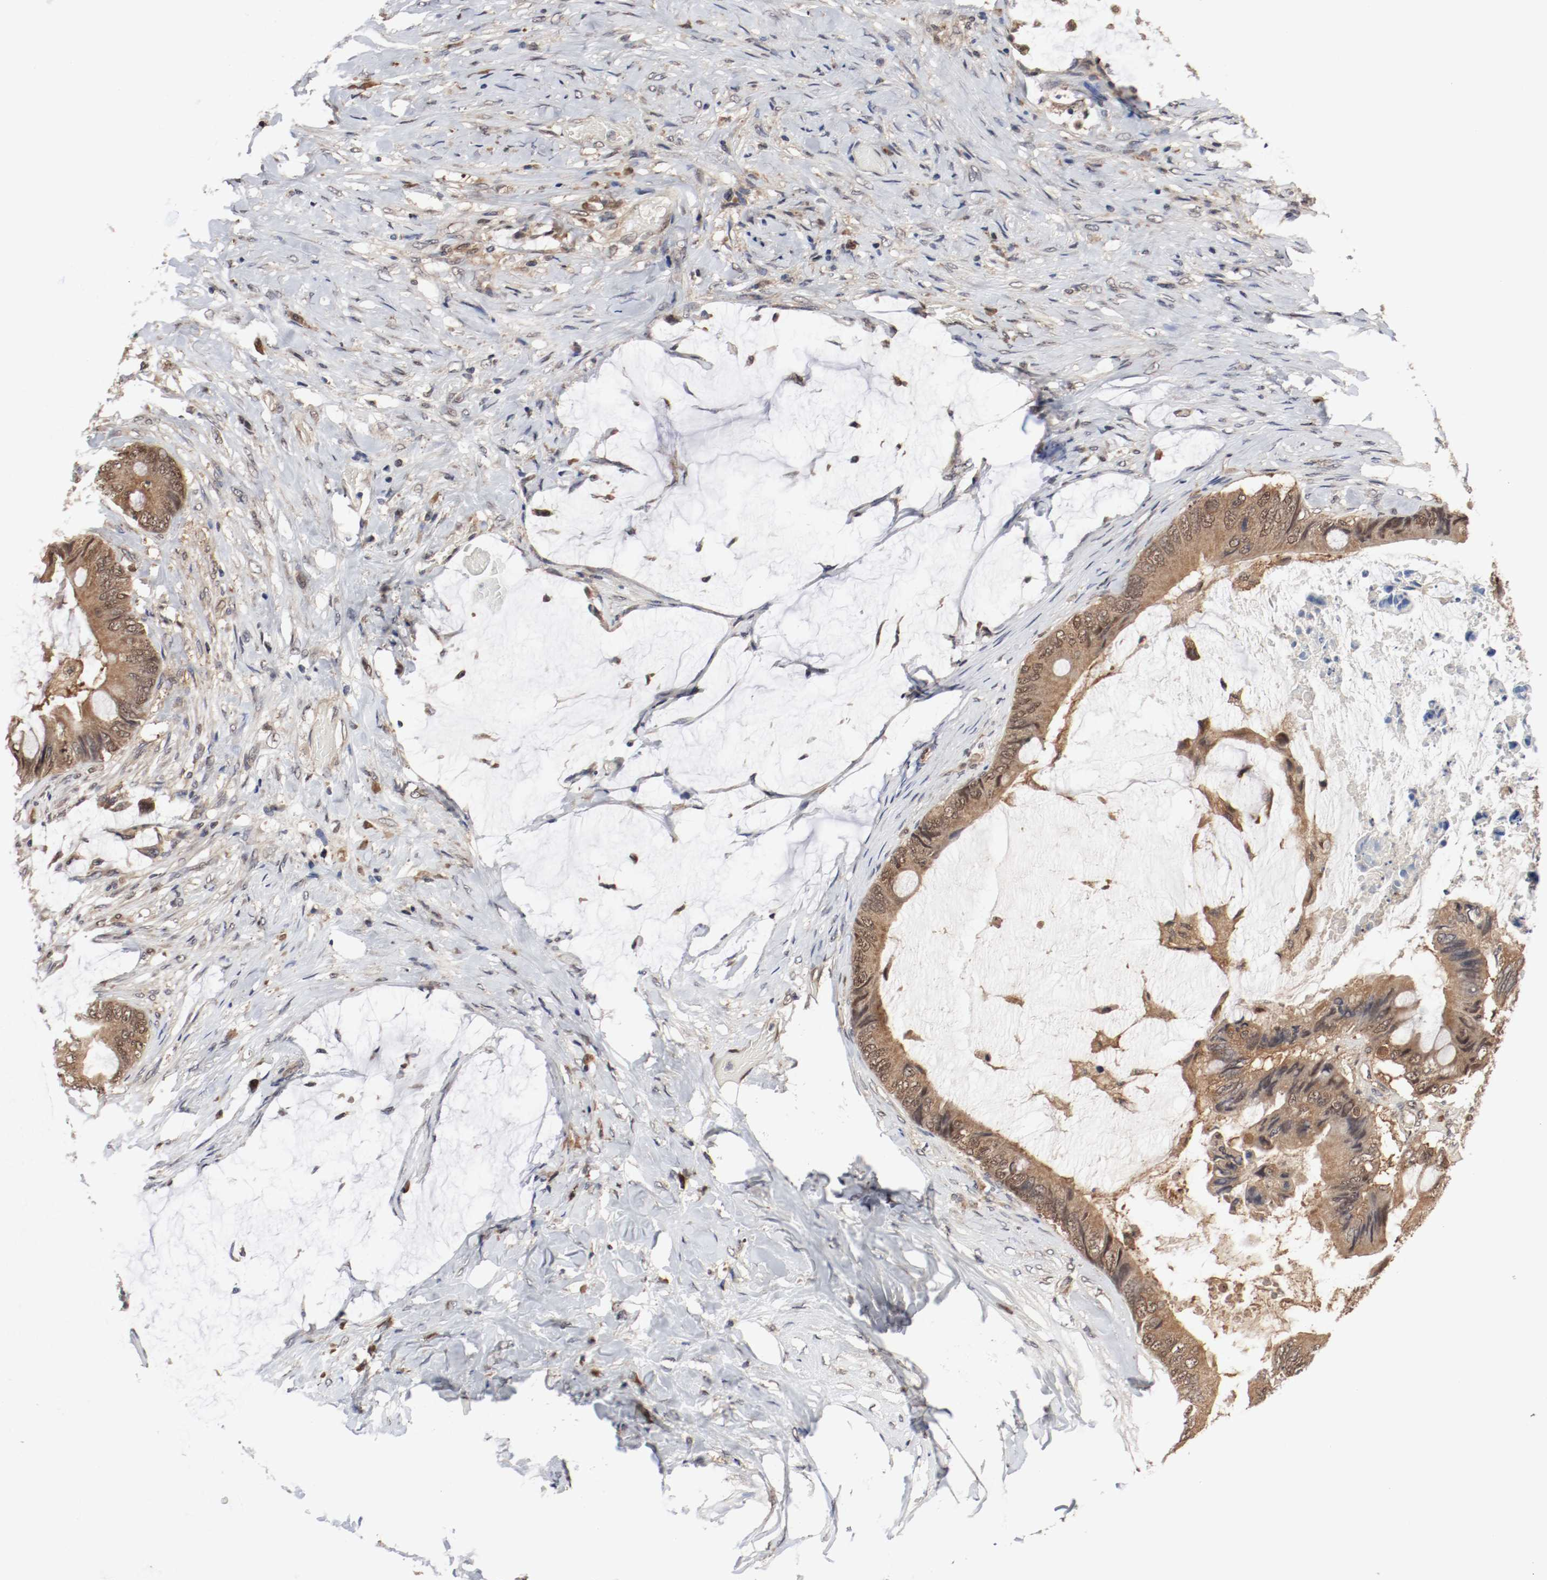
{"staining": {"intensity": "strong", "quantity": ">75%", "location": "cytoplasmic/membranous,nuclear"}, "tissue": "colorectal cancer", "cell_type": "Tumor cells", "image_type": "cancer", "snomed": [{"axis": "morphology", "description": "Normal tissue, NOS"}, {"axis": "morphology", "description": "Adenocarcinoma, NOS"}, {"axis": "topography", "description": "Rectum"}, {"axis": "topography", "description": "Peripheral nerve tissue"}], "caption": "This is a photomicrograph of immunohistochemistry (IHC) staining of adenocarcinoma (colorectal), which shows strong positivity in the cytoplasmic/membranous and nuclear of tumor cells.", "gene": "AFG3L2", "patient": {"sex": "female", "age": 77}}